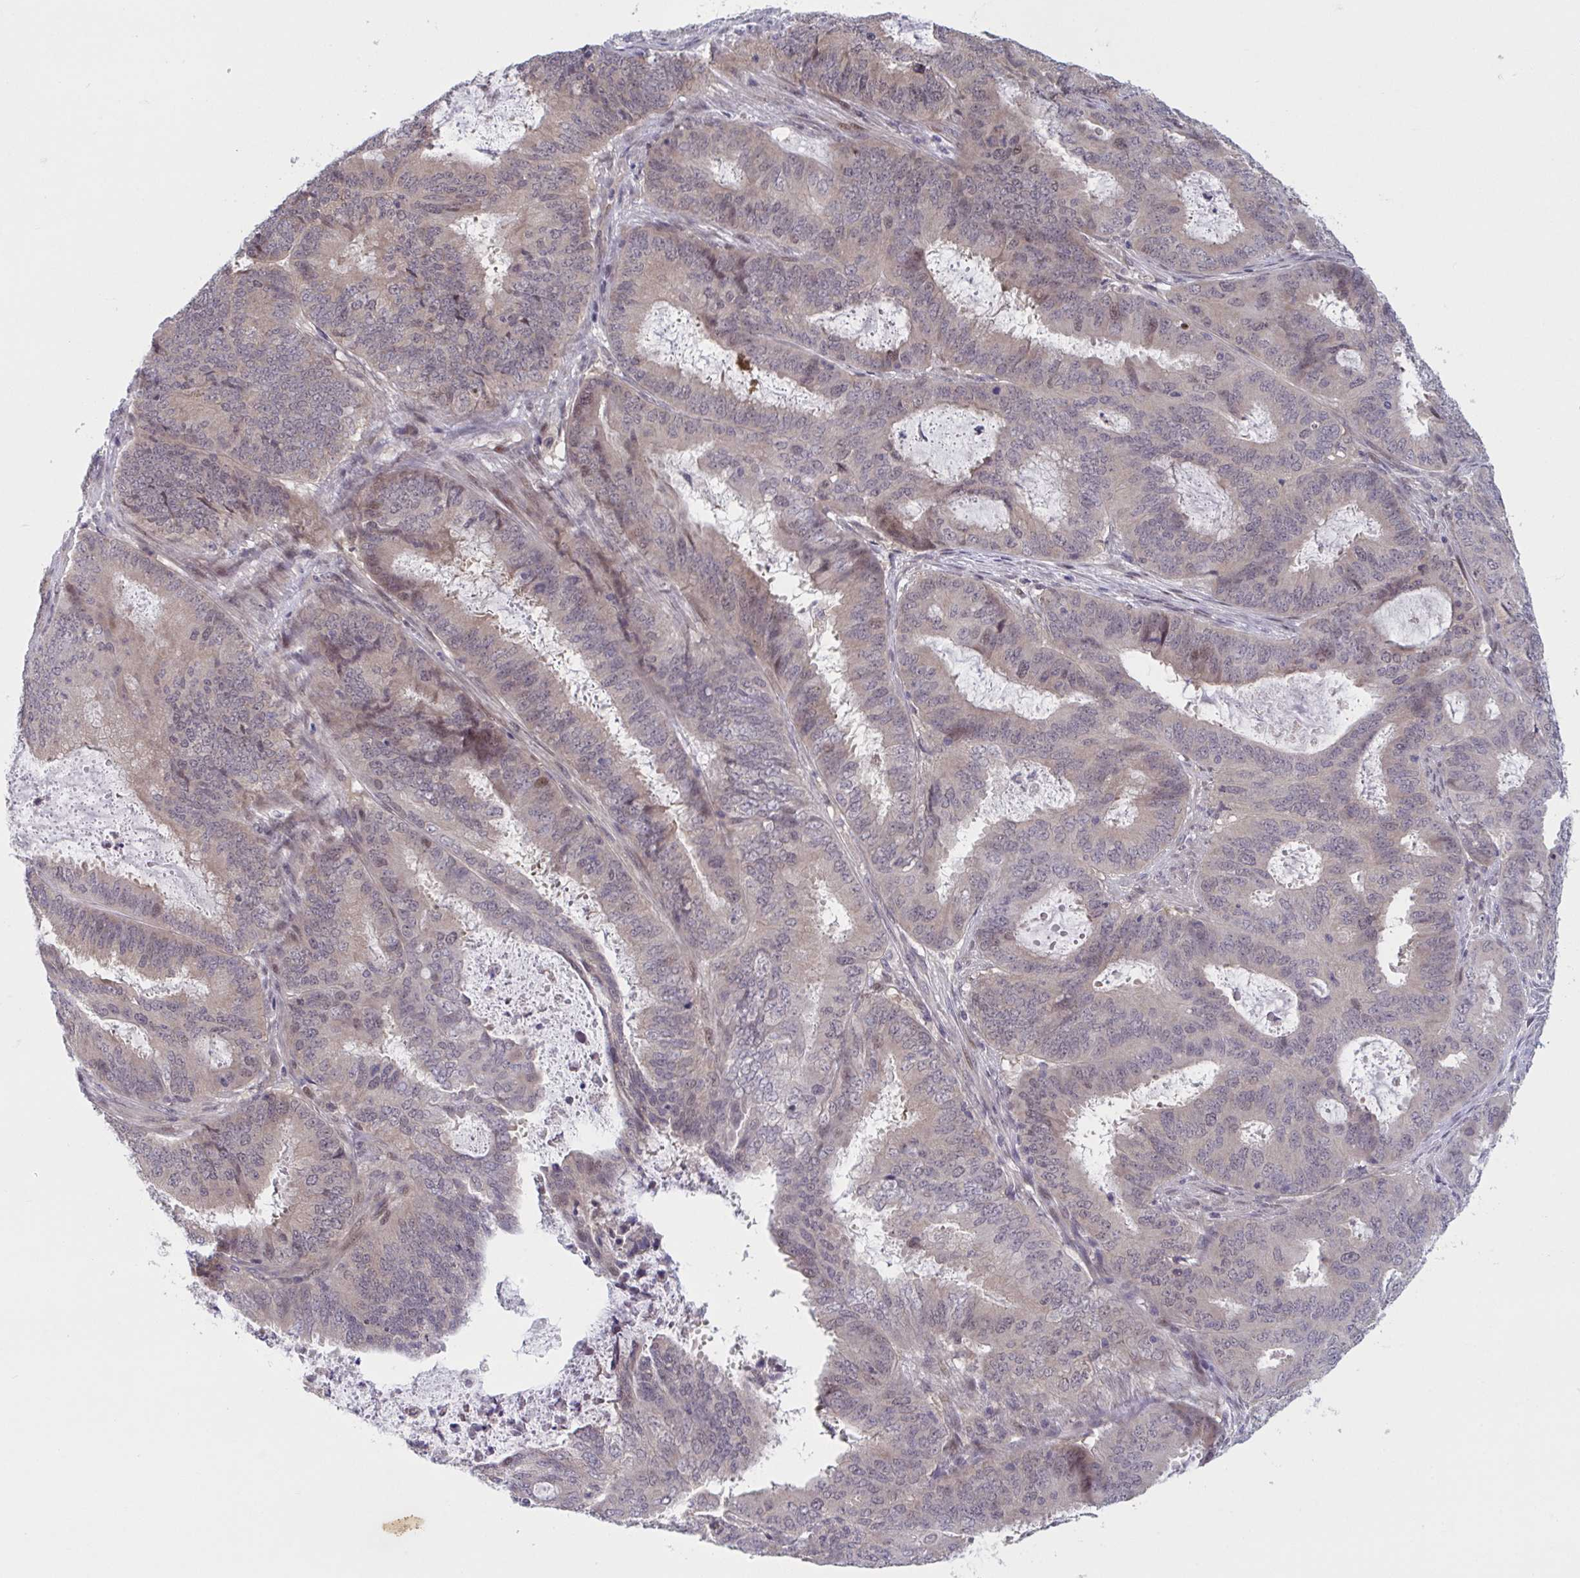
{"staining": {"intensity": "moderate", "quantity": "<25%", "location": "cytoplasmic/membranous,nuclear"}, "tissue": "endometrial cancer", "cell_type": "Tumor cells", "image_type": "cancer", "snomed": [{"axis": "morphology", "description": "Adenocarcinoma, NOS"}, {"axis": "topography", "description": "Endometrium"}], "caption": "A photomicrograph of human adenocarcinoma (endometrial) stained for a protein demonstrates moderate cytoplasmic/membranous and nuclear brown staining in tumor cells.", "gene": "RIOK1", "patient": {"sex": "female", "age": 51}}